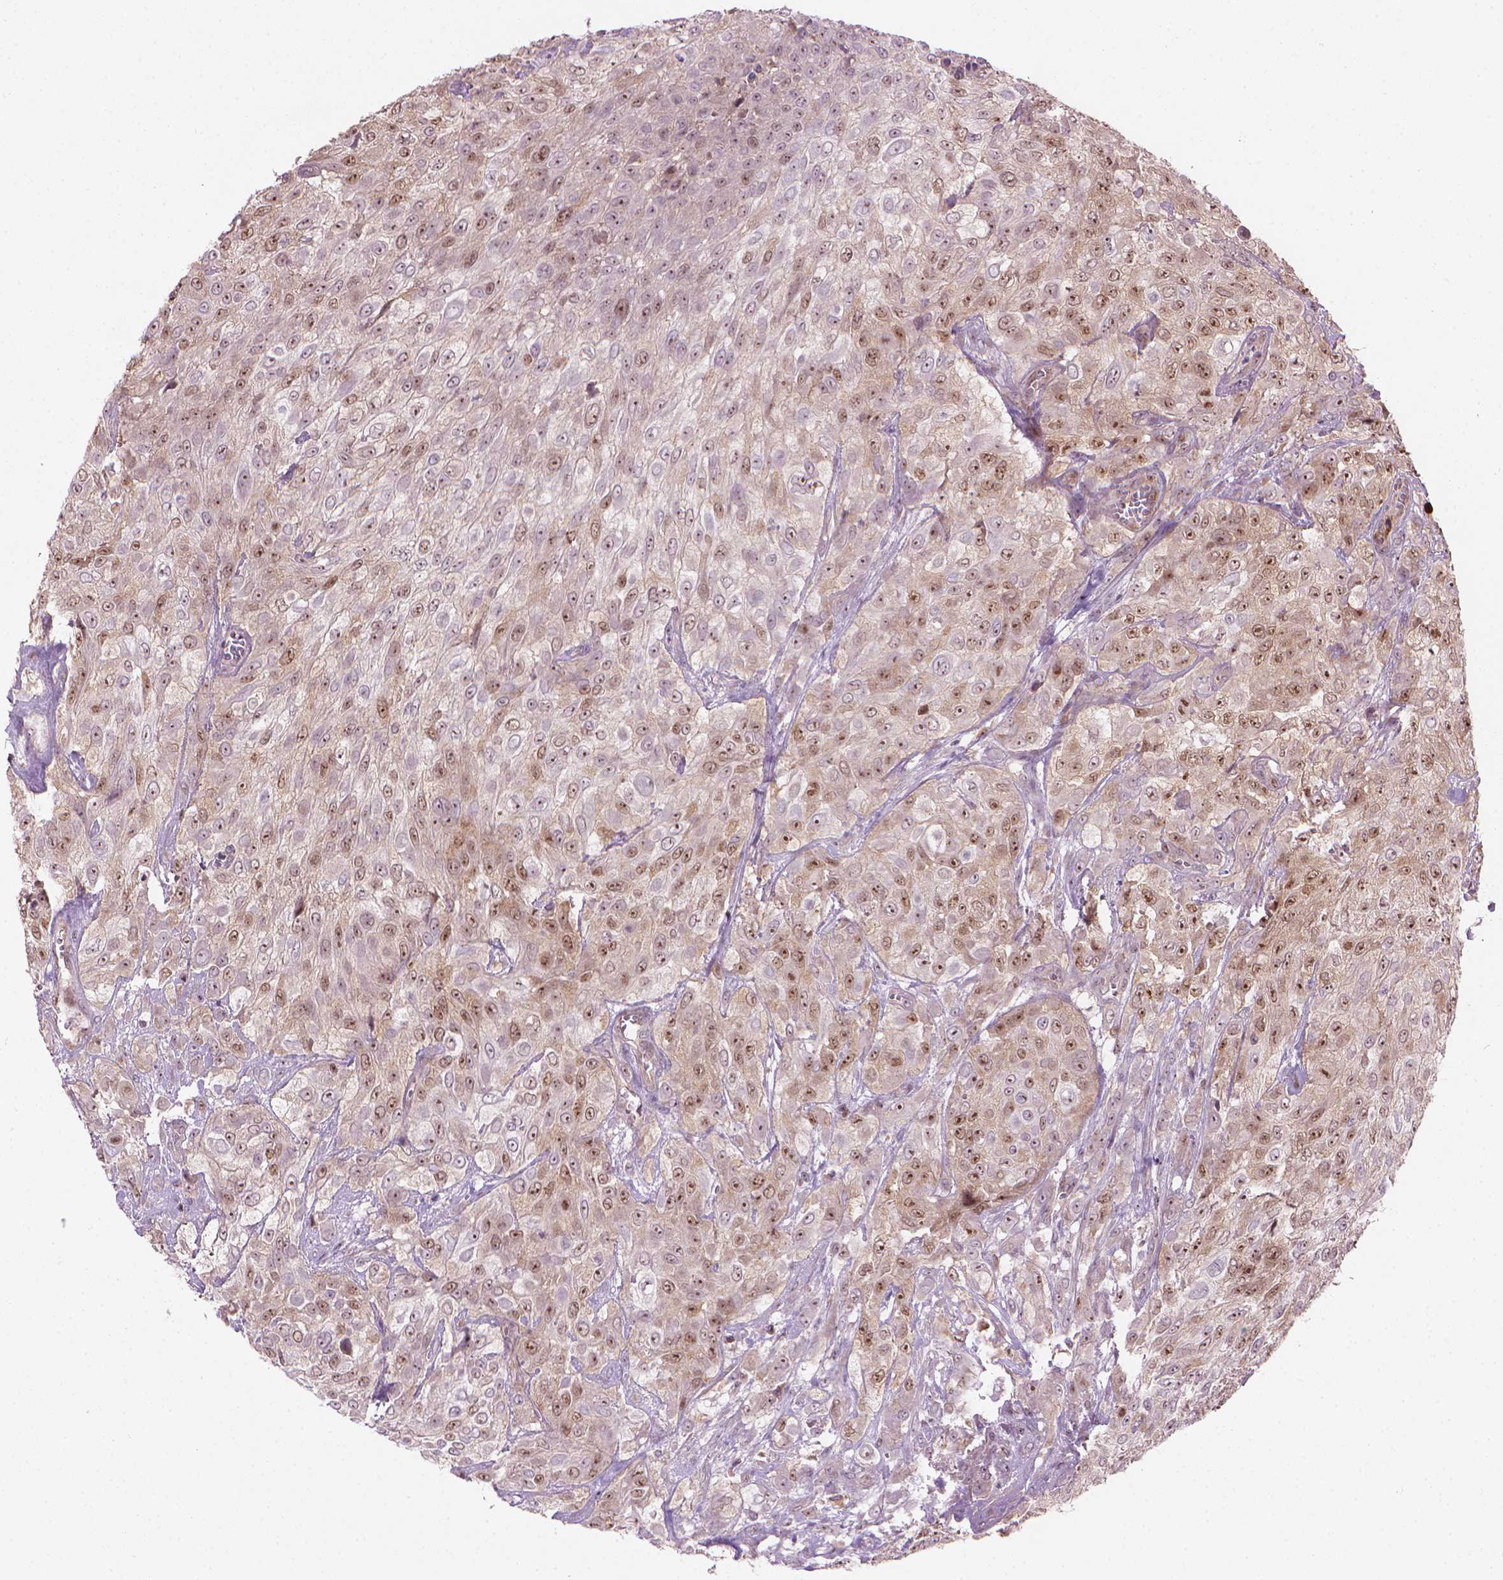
{"staining": {"intensity": "moderate", "quantity": "25%-75%", "location": "nuclear"}, "tissue": "urothelial cancer", "cell_type": "Tumor cells", "image_type": "cancer", "snomed": [{"axis": "morphology", "description": "Urothelial carcinoma, High grade"}, {"axis": "topography", "description": "Urinary bladder"}], "caption": "A photomicrograph showing moderate nuclear staining in about 25%-75% of tumor cells in high-grade urothelial carcinoma, as visualized by brown immunohistochemical staining.", "gene": "SMC2", "patient": {"sex": "male", "age": 57}}